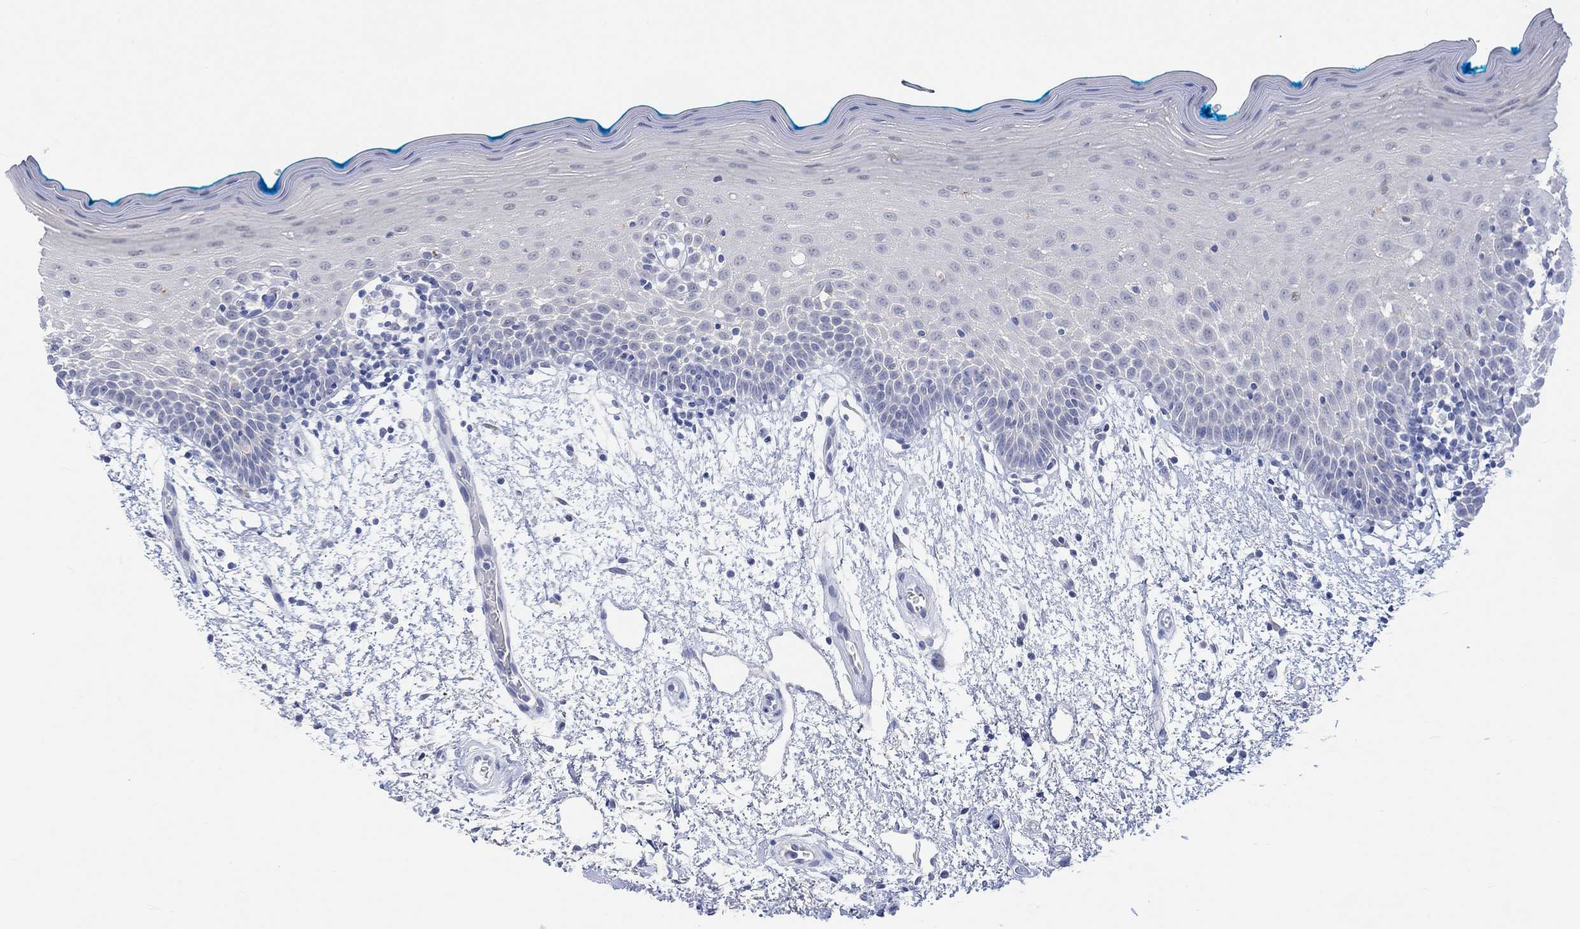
{"staining": {"intensity": "negative", "quantity": "none", "location": "none"}, "tissue": "oral mucosa", "cell_type": "Squamous epithelial cells", "image_type": "normal", "snomed": [{"axis": "morphology", "description": "Normal tissue, NOS"}, {"axis": "morphology", "description": "Squamous cell carcinoma, NOS"}, {"axis": "topography", "description": "Oral tissue"}, {"axis": "topography", "description": "Head-Neck"}], "caption": "Squamous epithelial cells are negative for protein expression in benign human oral mucosa. (DAB immunohistochemistry (IHC) with hematoxylin counter stain).", "gene": "AK8", "patient": {"sex": "female", "age": 75}}